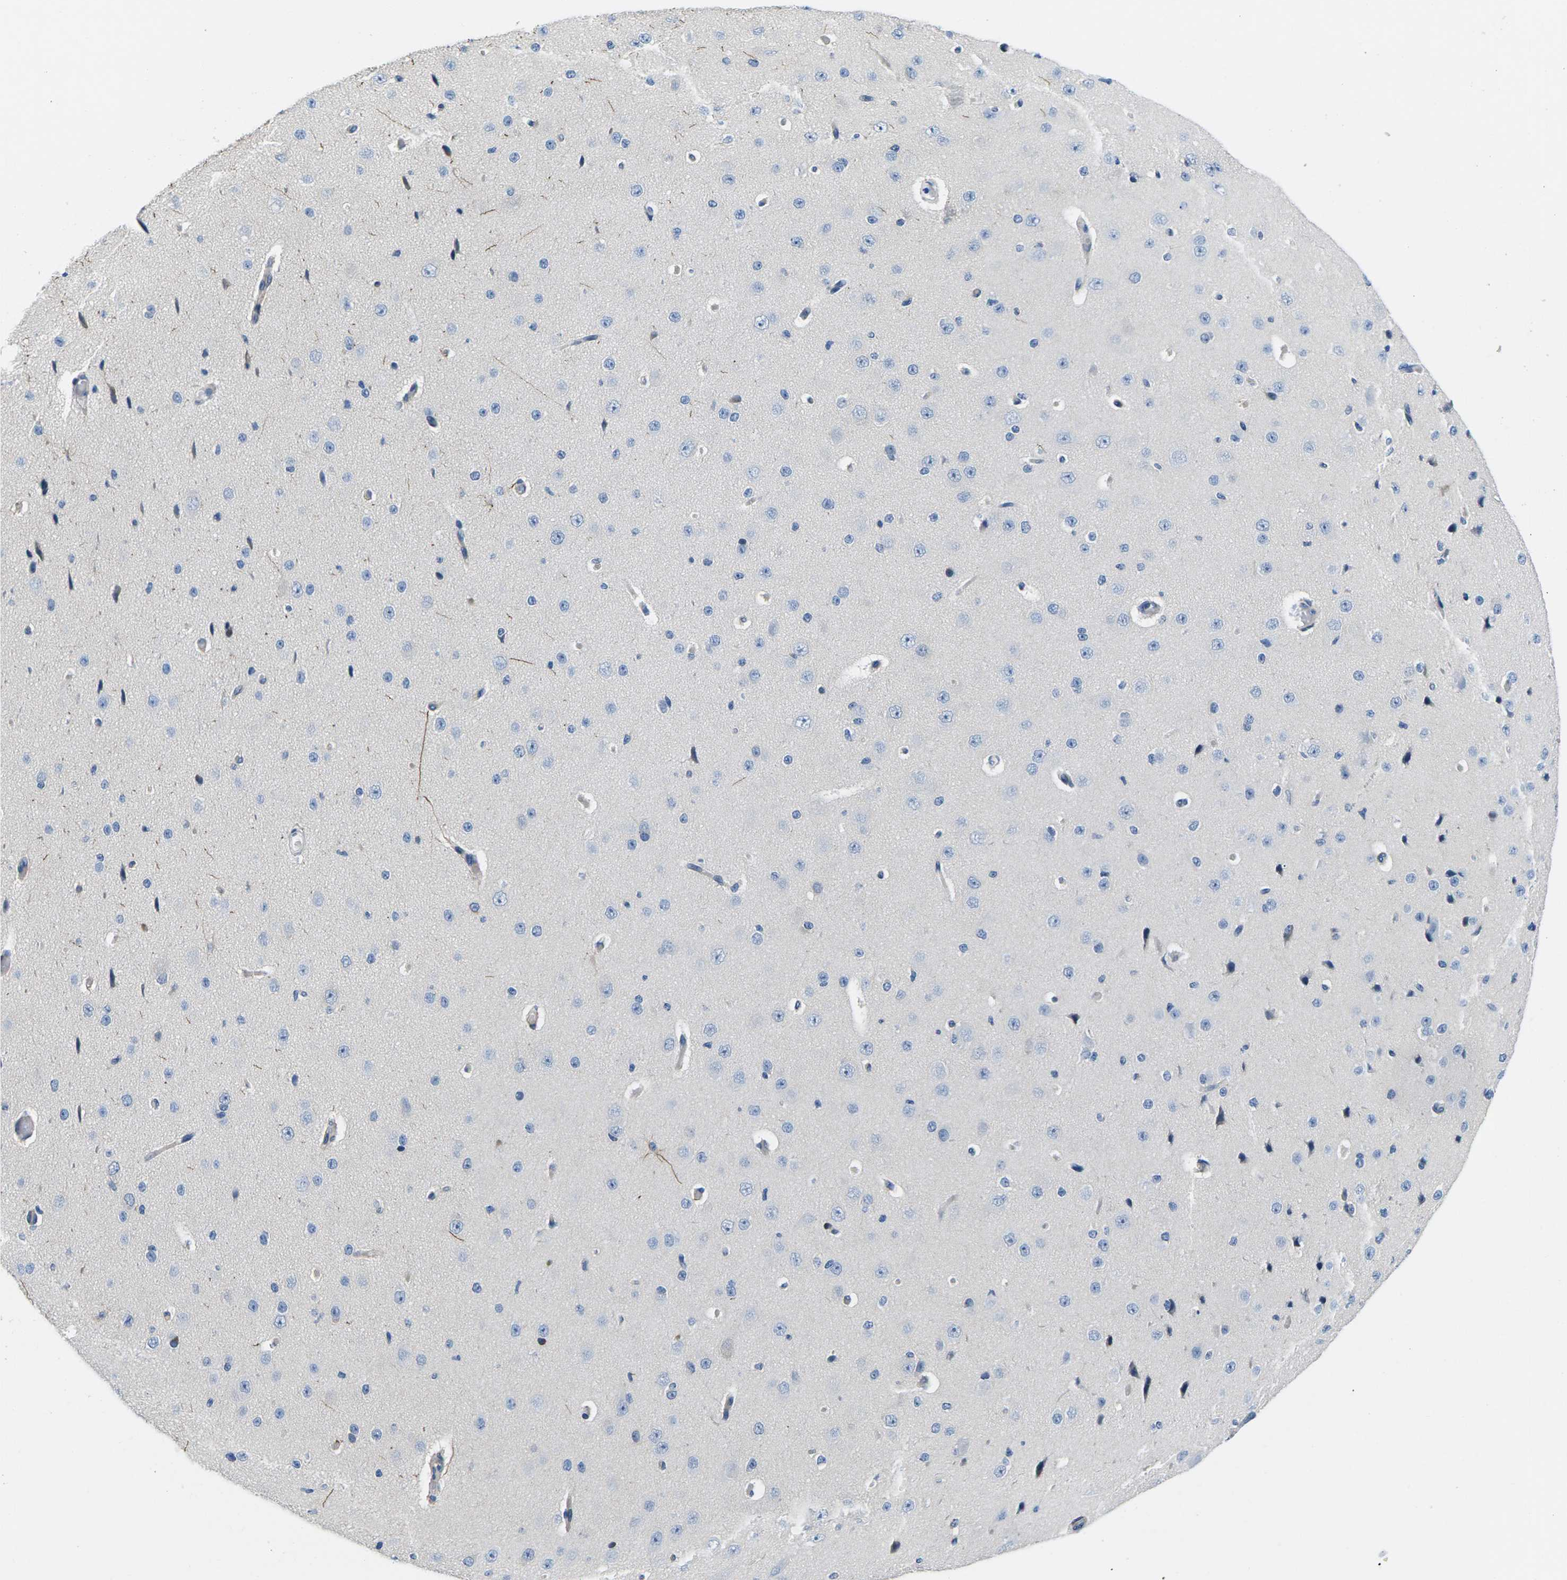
{"staining": {"intensity": "negative", "quantity": "none", "location": "none"}, "tissue": "cerebral cortex", "cell_type": "Endothelial cells", "image_type": "normal", "snomed": [{"axis": "morphology", "description": "Normal tissue, NOS"}, {"axis": "morphology", "description": "Developmental malformation"}, {"axis": "topography", "description": "Cerebral cortex"}], "caption": "Immunohistochemistry (IHC) photomicrograph of unremarkable cerebral cortex stained for a protein (brown), which shows no positivity in endothelial cells.", "gene": "TSPAN2", "patient": {"sex": "female", "age": 30}}